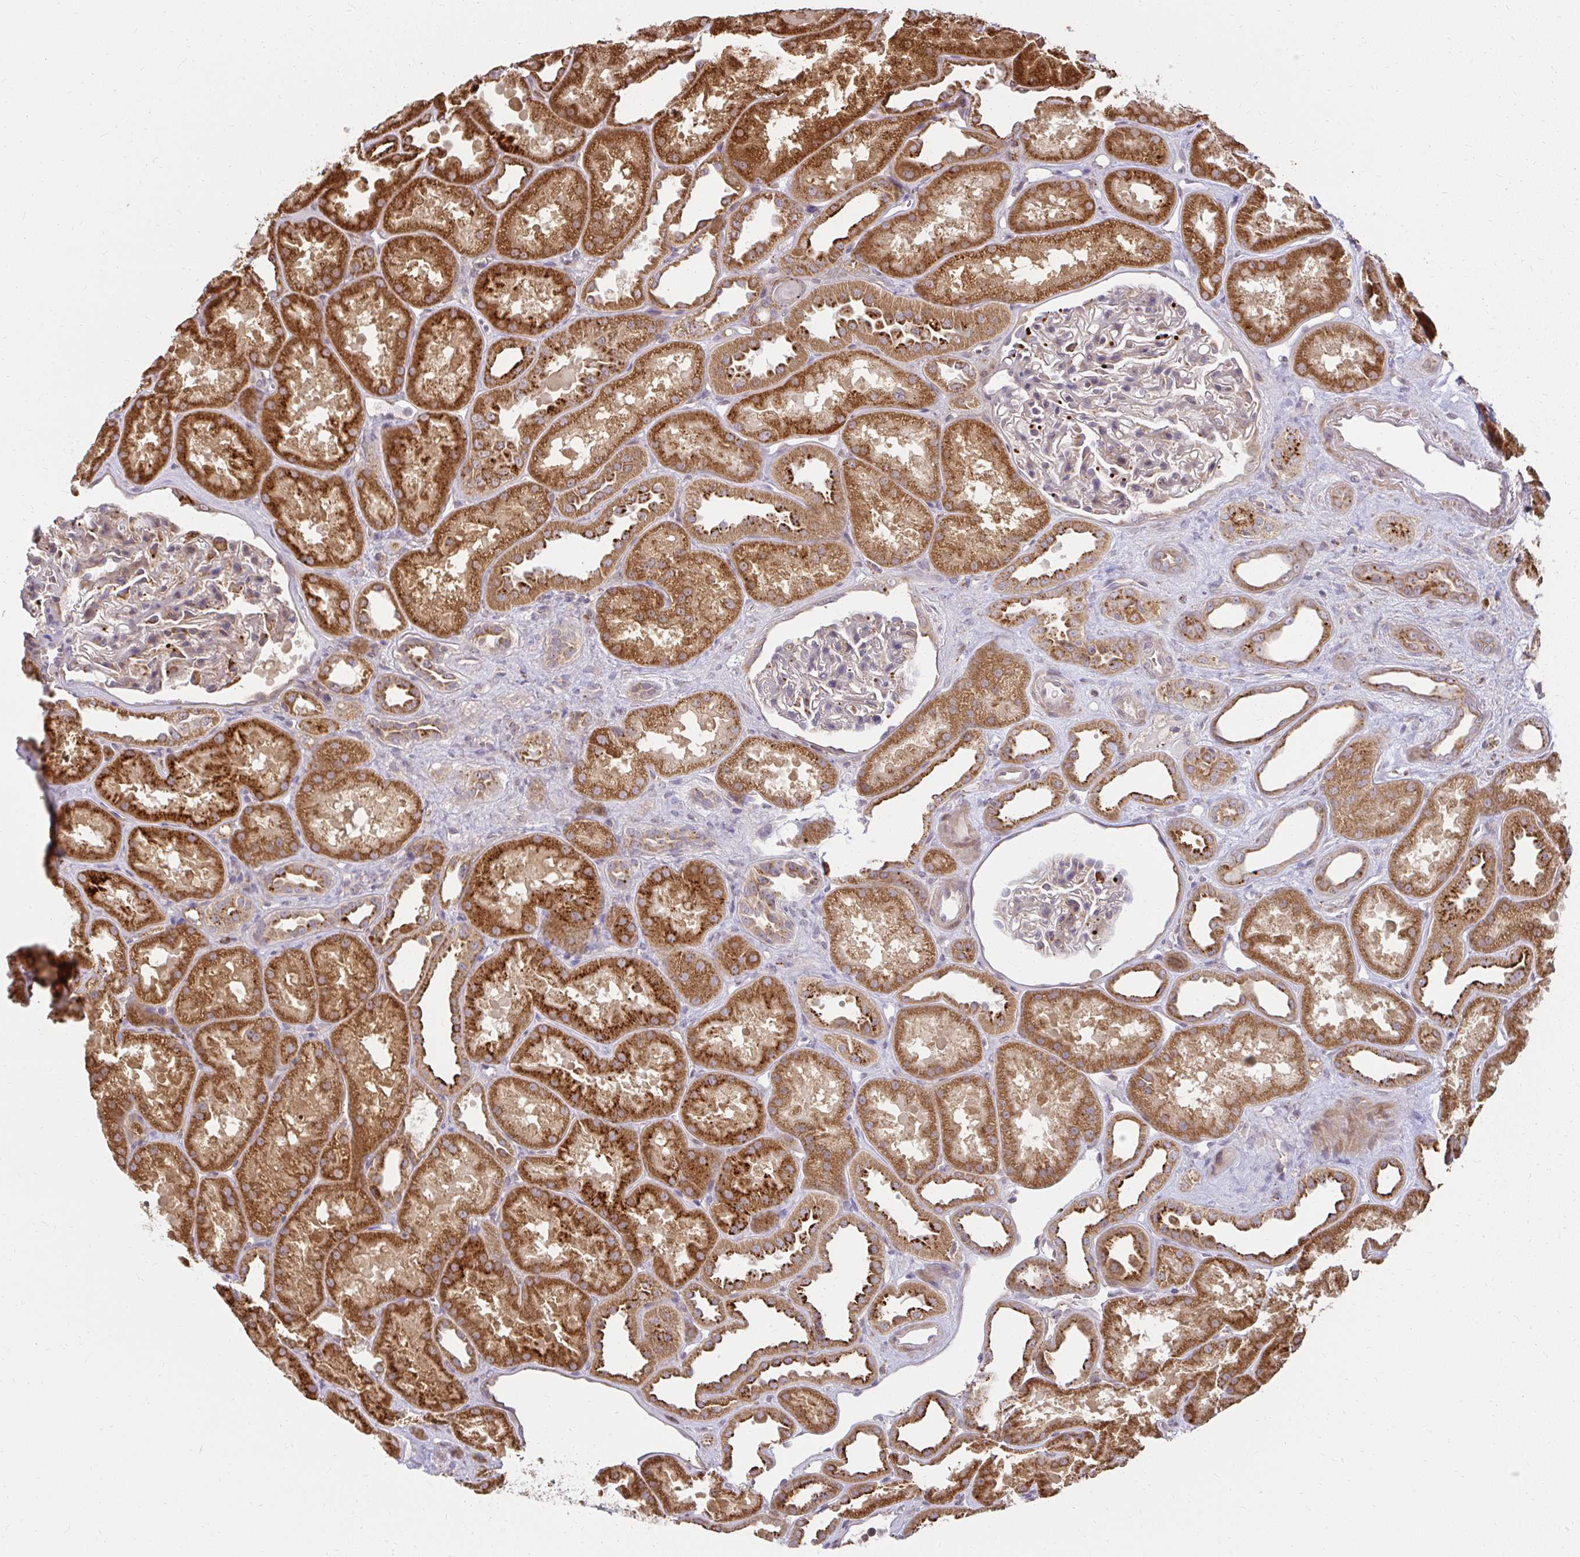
{"staining": {"intensity": "weak", "quantity": "25%-75%", "location": "cytoplasmic/membranous"}, "tissue": "kidney", "cell_type": "Cells in glomeruli", "image_type": "normal", "snomed": [{"axis": "morphology", "description": "Normal tissue, NOS"}, {"axis": "topography", "description": "Kidney"}], "caption": "An image showing weak cytoplasmic/membranous expression in approximately 25%-75% of cells in glomeruli in unremarkable kidney, as visualized by brown immunohistochemical staining.", "gene": "GNS", "patient": {"sex": "male", "age": 61}}